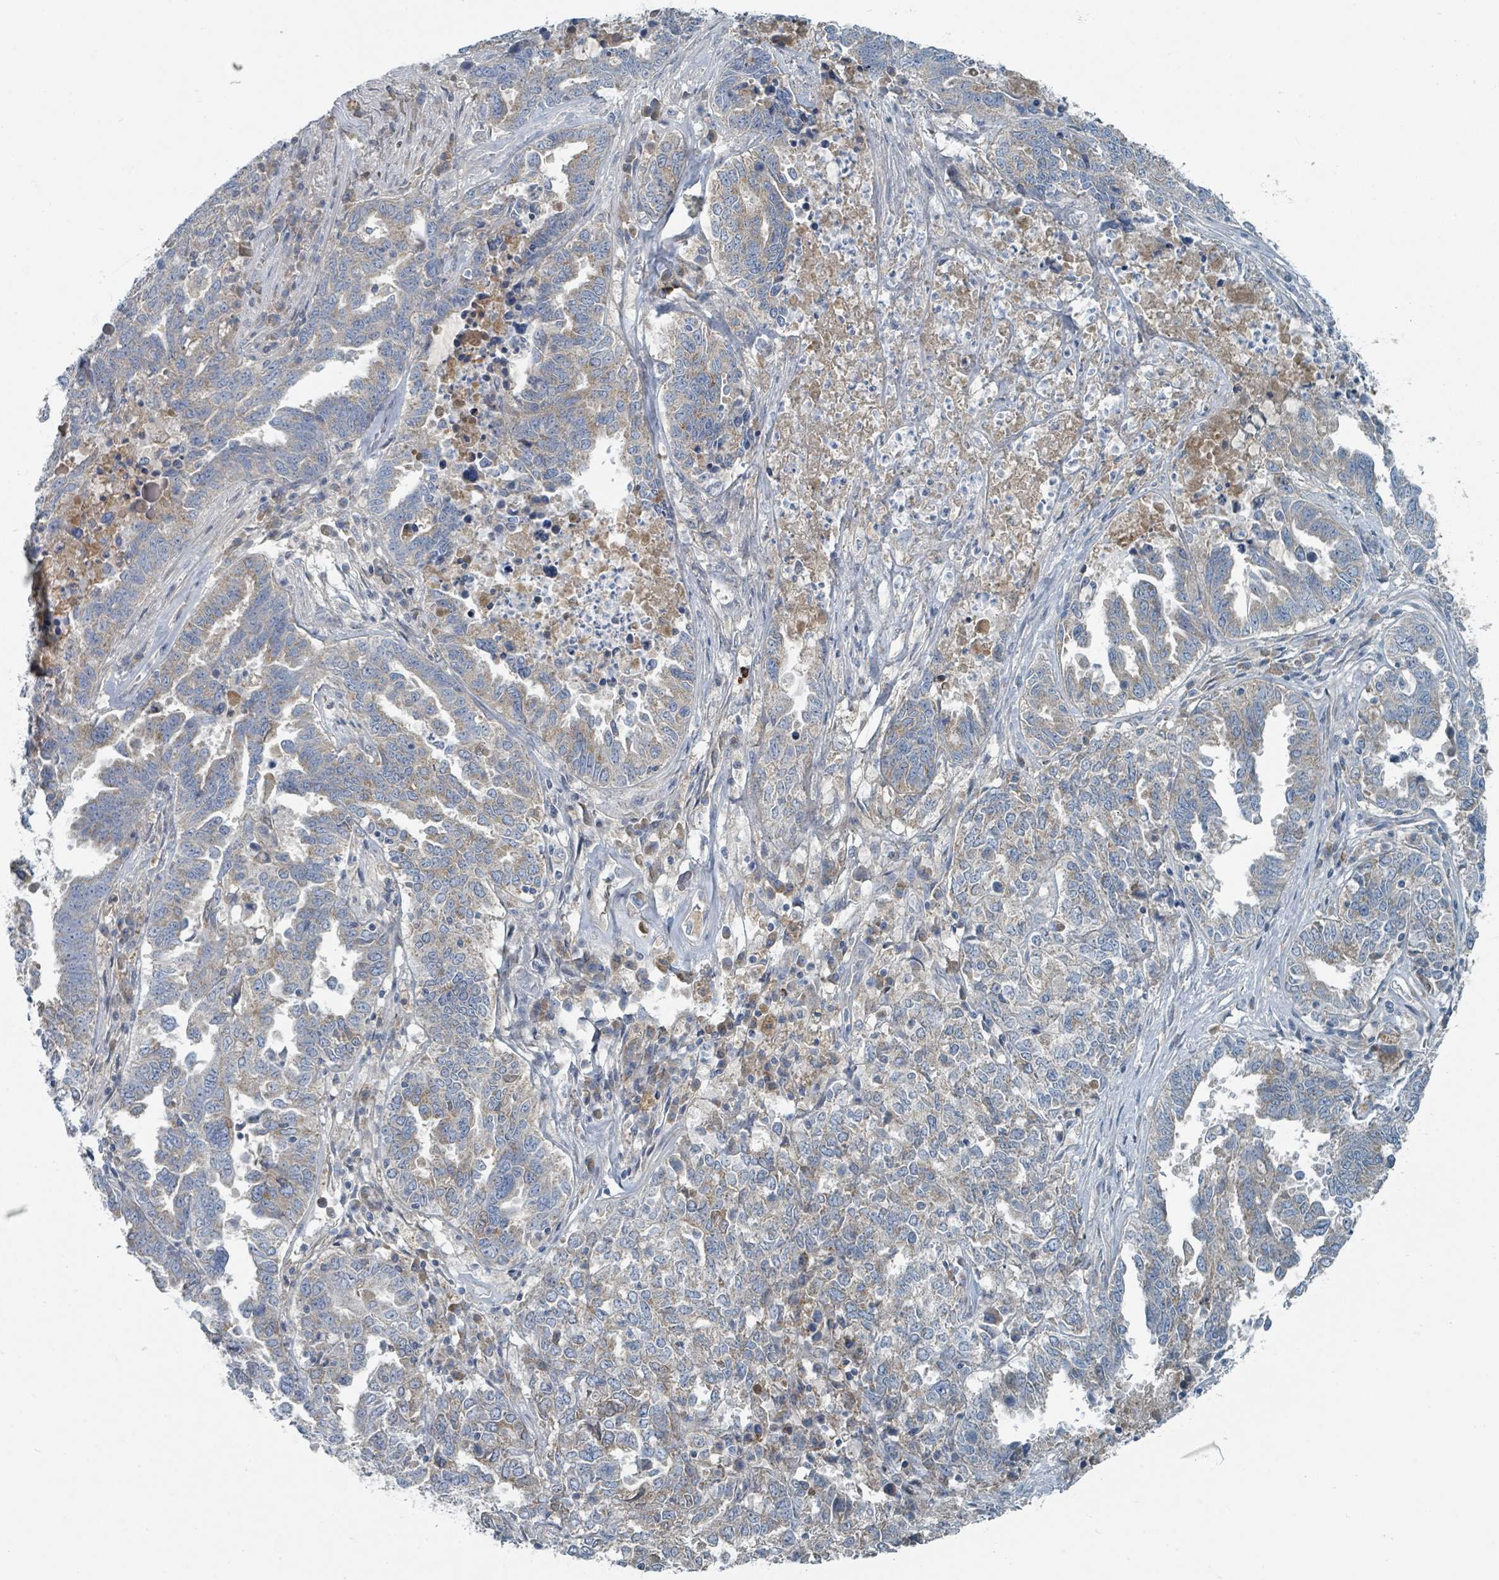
{"staining": {"intensity": "weak", "quantity": "25%-75%", "location": "cytoplasmic/membranous"}, "tissue": "ovarian cancer", "cell_type": "Tumor cells", "image_type": "cancer", "snomed": [{"axis": "morphology", "description": "Carcinoma, endometroid"}, {"axis": "topography", "description": "Ovary"}], "caption": "Endometroid carcinoma (ovarian) stained for a protein displays weak cytoplasmic/membranous positivity in tumor cells. (DAB = brown stain, brightfield microscopy at high magnification).", "gene": "RASA4", "patient": {"sex": "female", "age": 62}}